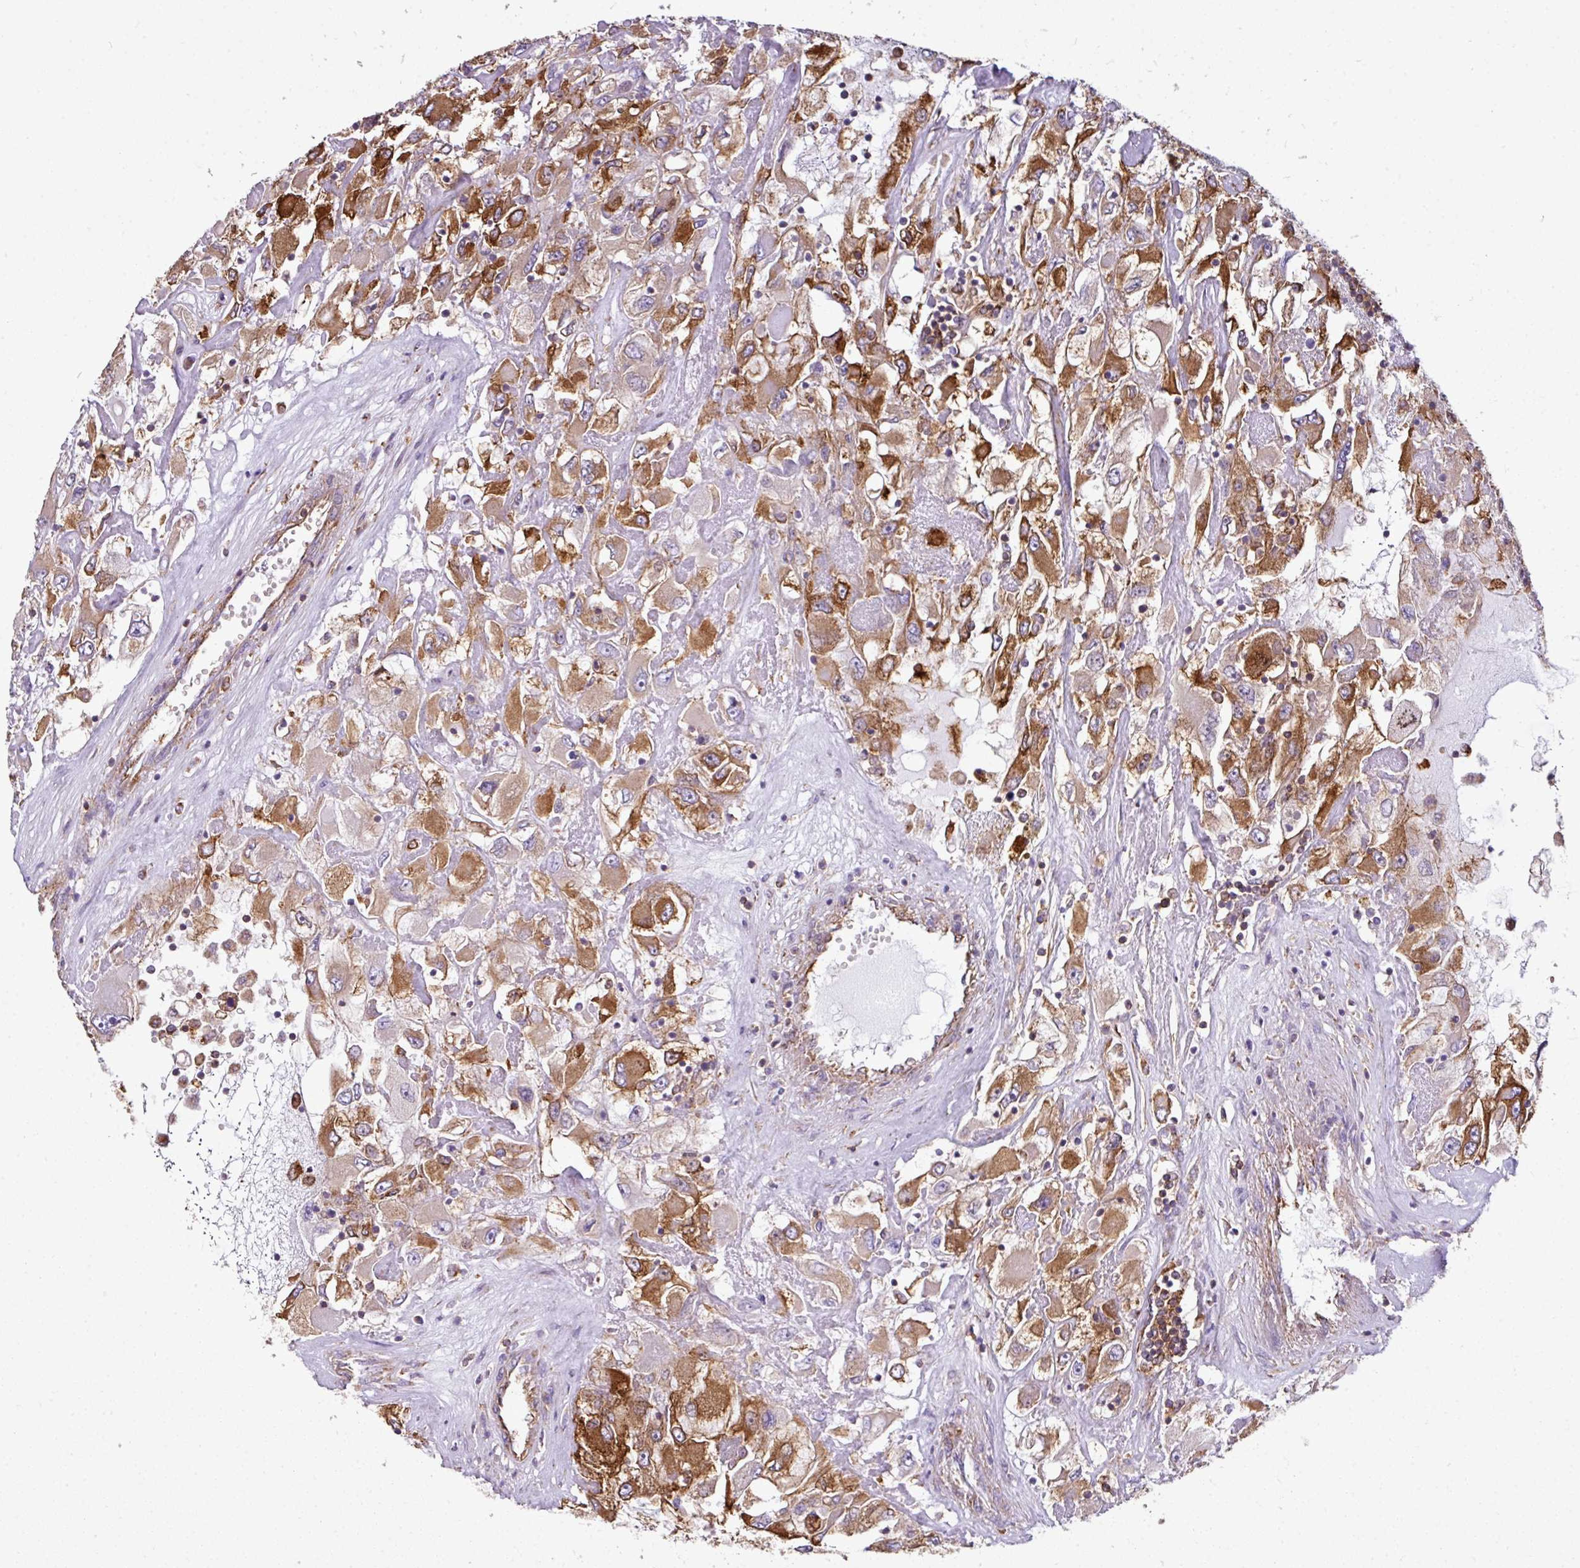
{"staining": {"intensity": "moderate", "quantity": ">75%", "location": "cytoplasmic/membranous"}, "tissue": "renal cancer", "cell_type": "Tumor cells", "image_type": "cancer", "snomed": [{"axis": "morphology", "description": "Adenocarcinoma, NOS"}, {"axis": "topography", "description": "Kidney"}], "caption": "Brown immunohistochemical staining in renal cancer reveals moderate cytoplasmic/membranous positivity in approximately >75% of tumor cells. The protein is stained brown, and the nuclei are stained in blue (DAB IHC with brightfield microscopy, high magnification).", "gene": "XNDC1N", "patient": {"sex": "female", "age": 52}}